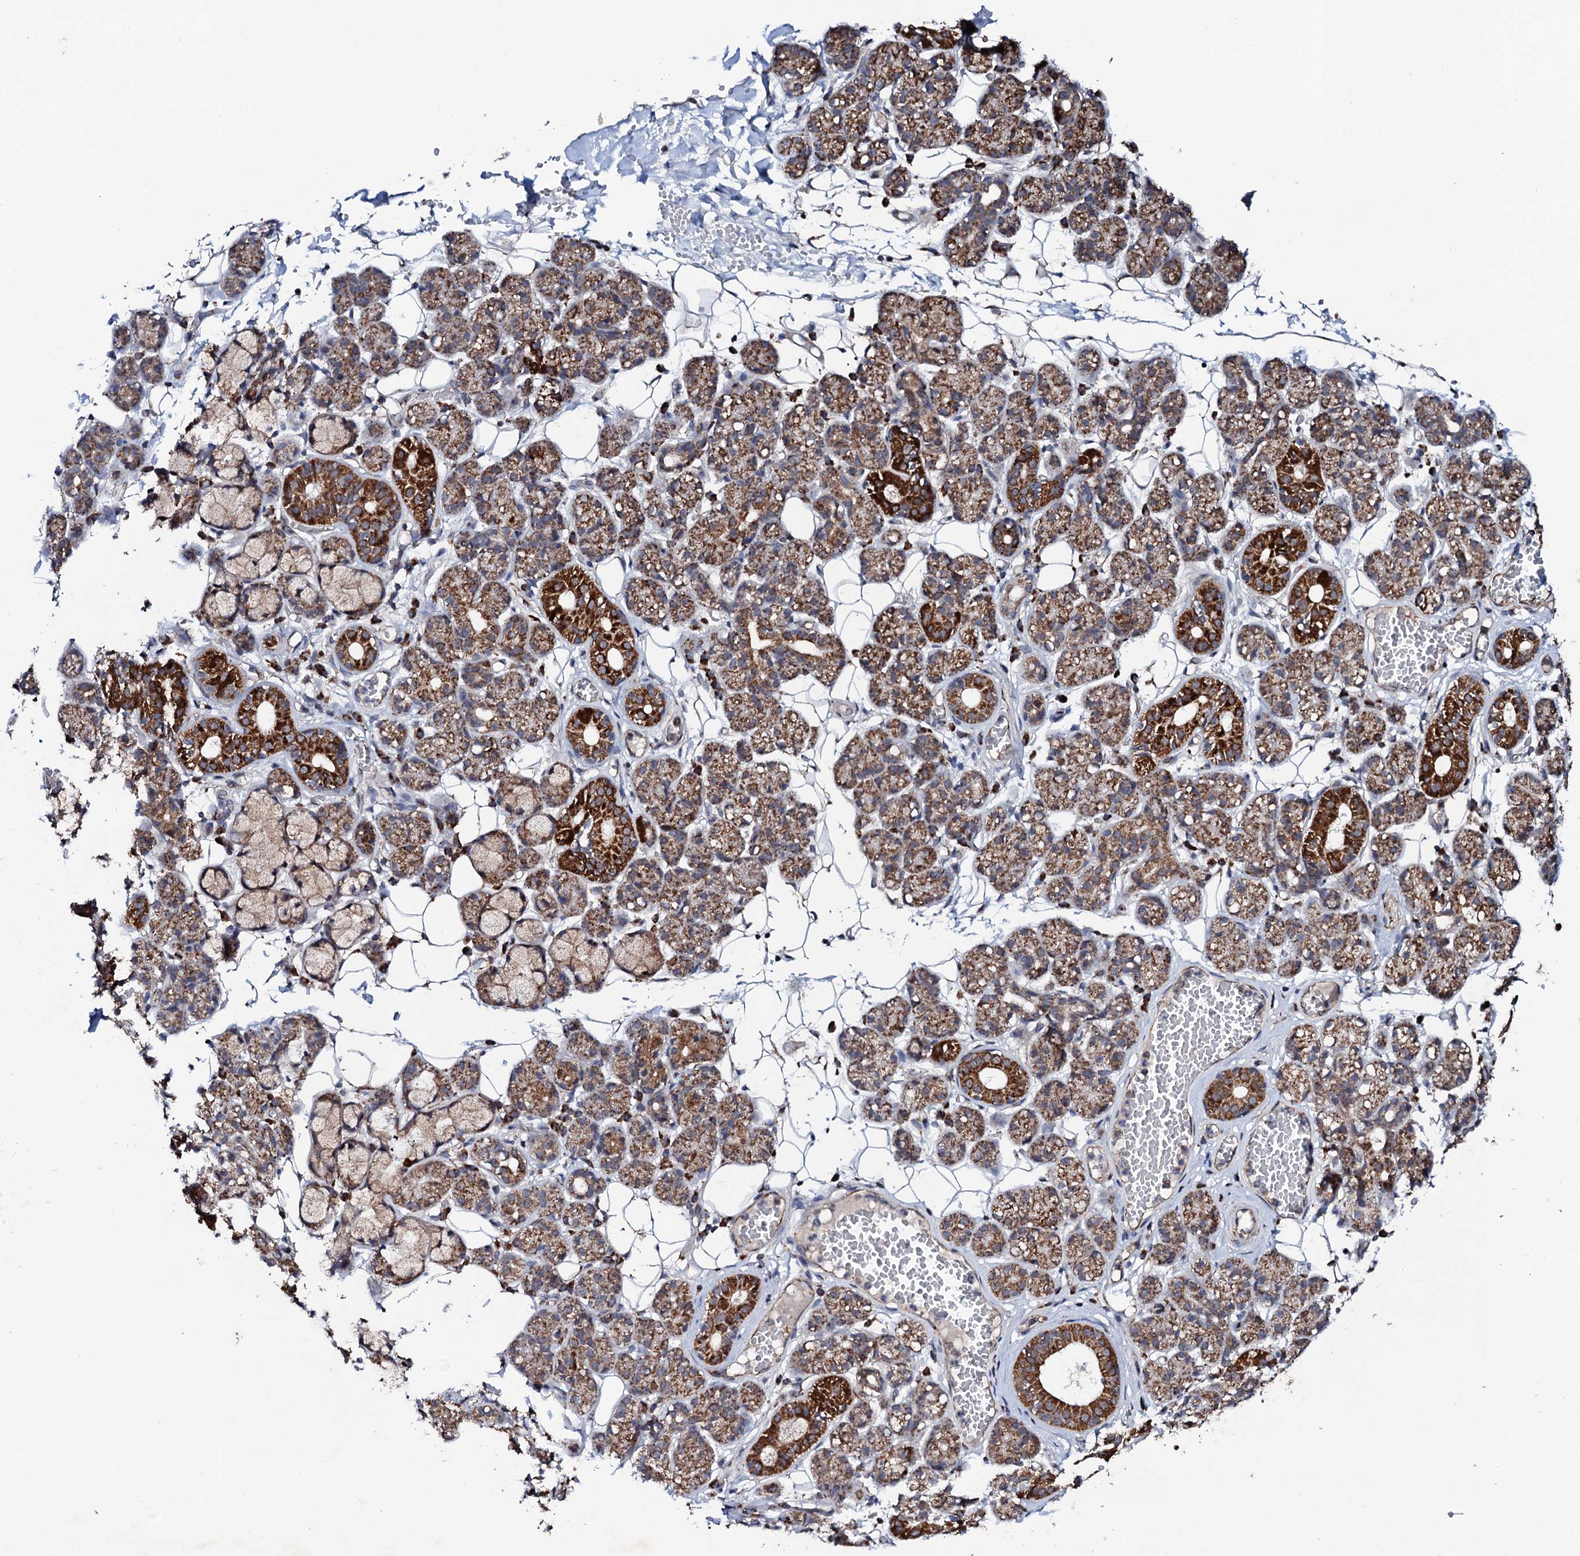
{"staining": {"intensity": "strong", "quantity": ">75%", "location": "cytoplasmic/membranous"}, "tissue": "salivary gland", "cell_type": "Glandular cells", "image_type": "normal", "snomed": [{"axis": "morphology", "description": "Normal tissue, NOS"}, {"axis": "topography", "description": "Salivary gland"}], "caption": "About >75% of glandular cells in unremarkable salivary gland display strong cytoplasmic/membranous protein expression as visualized by brown immunohistochemical staining.", "gene": "MTIF3", "patient": {"sex": "male", "age": 63}}